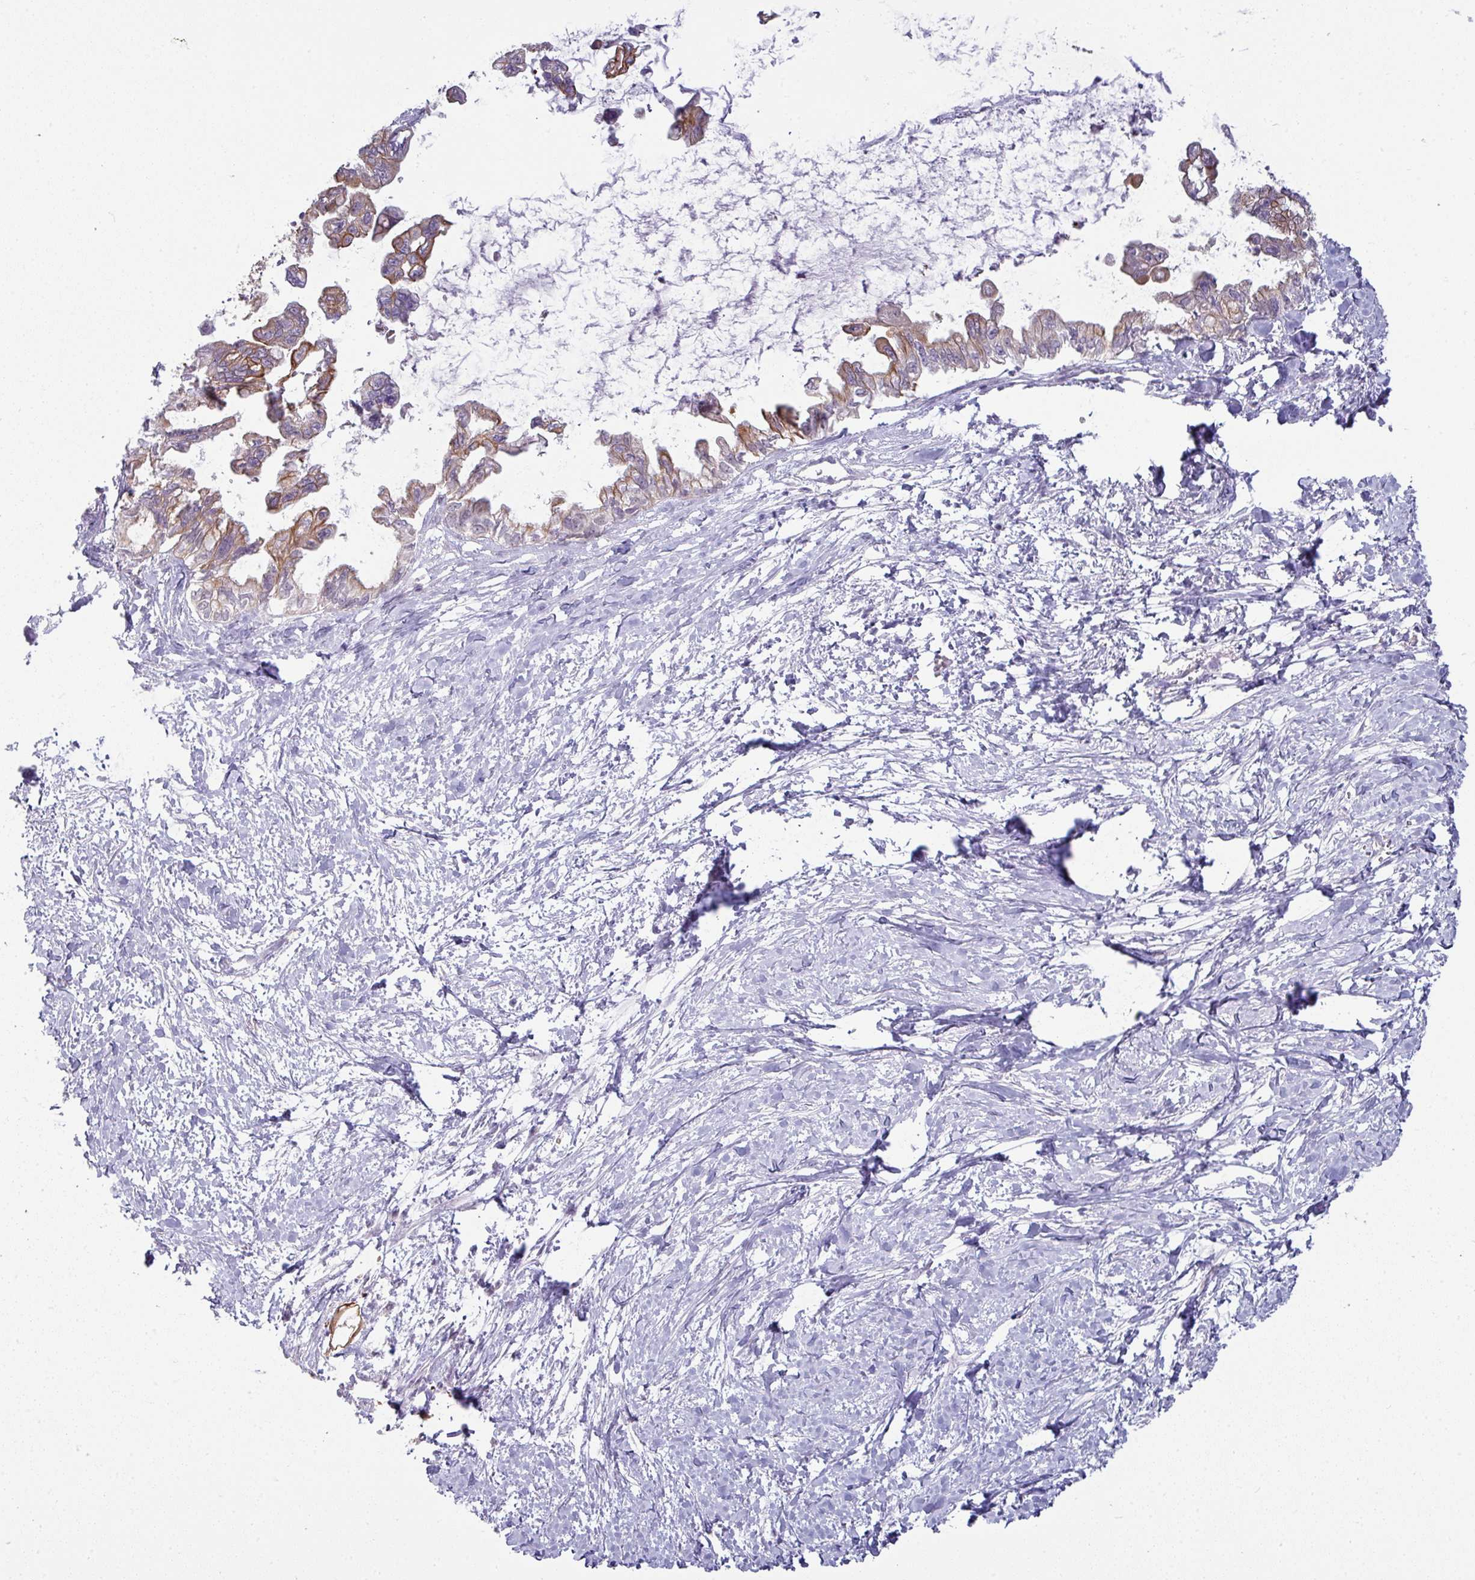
{"staining": {"intensity": "strong", "quantity": "25%-75%", "location": "cytoplasmic/membranous"}, "tissue": "pancreatic cancer", "cell_type": "Tumor cells", "image_type": "cancer", "snomed": [{"axis": "morphology", "description": "Adenocarcinoma, NOS"}, {"axis": "topography", "description": "Pancreas"}], "caption": "Pancreatic cancer (adenocarcinoma) was stained to show a protein in brown. There is high levels of strong cytoplasmic/membranous positivity in approximately 25%-75% of tumor cells. (DAB (3,3'-diaminobenzidine) = brown stain, brightfield microscopy at high magnification).", "gene": "GTF2H3", "patient": {"sex": "male", "age": 61}}